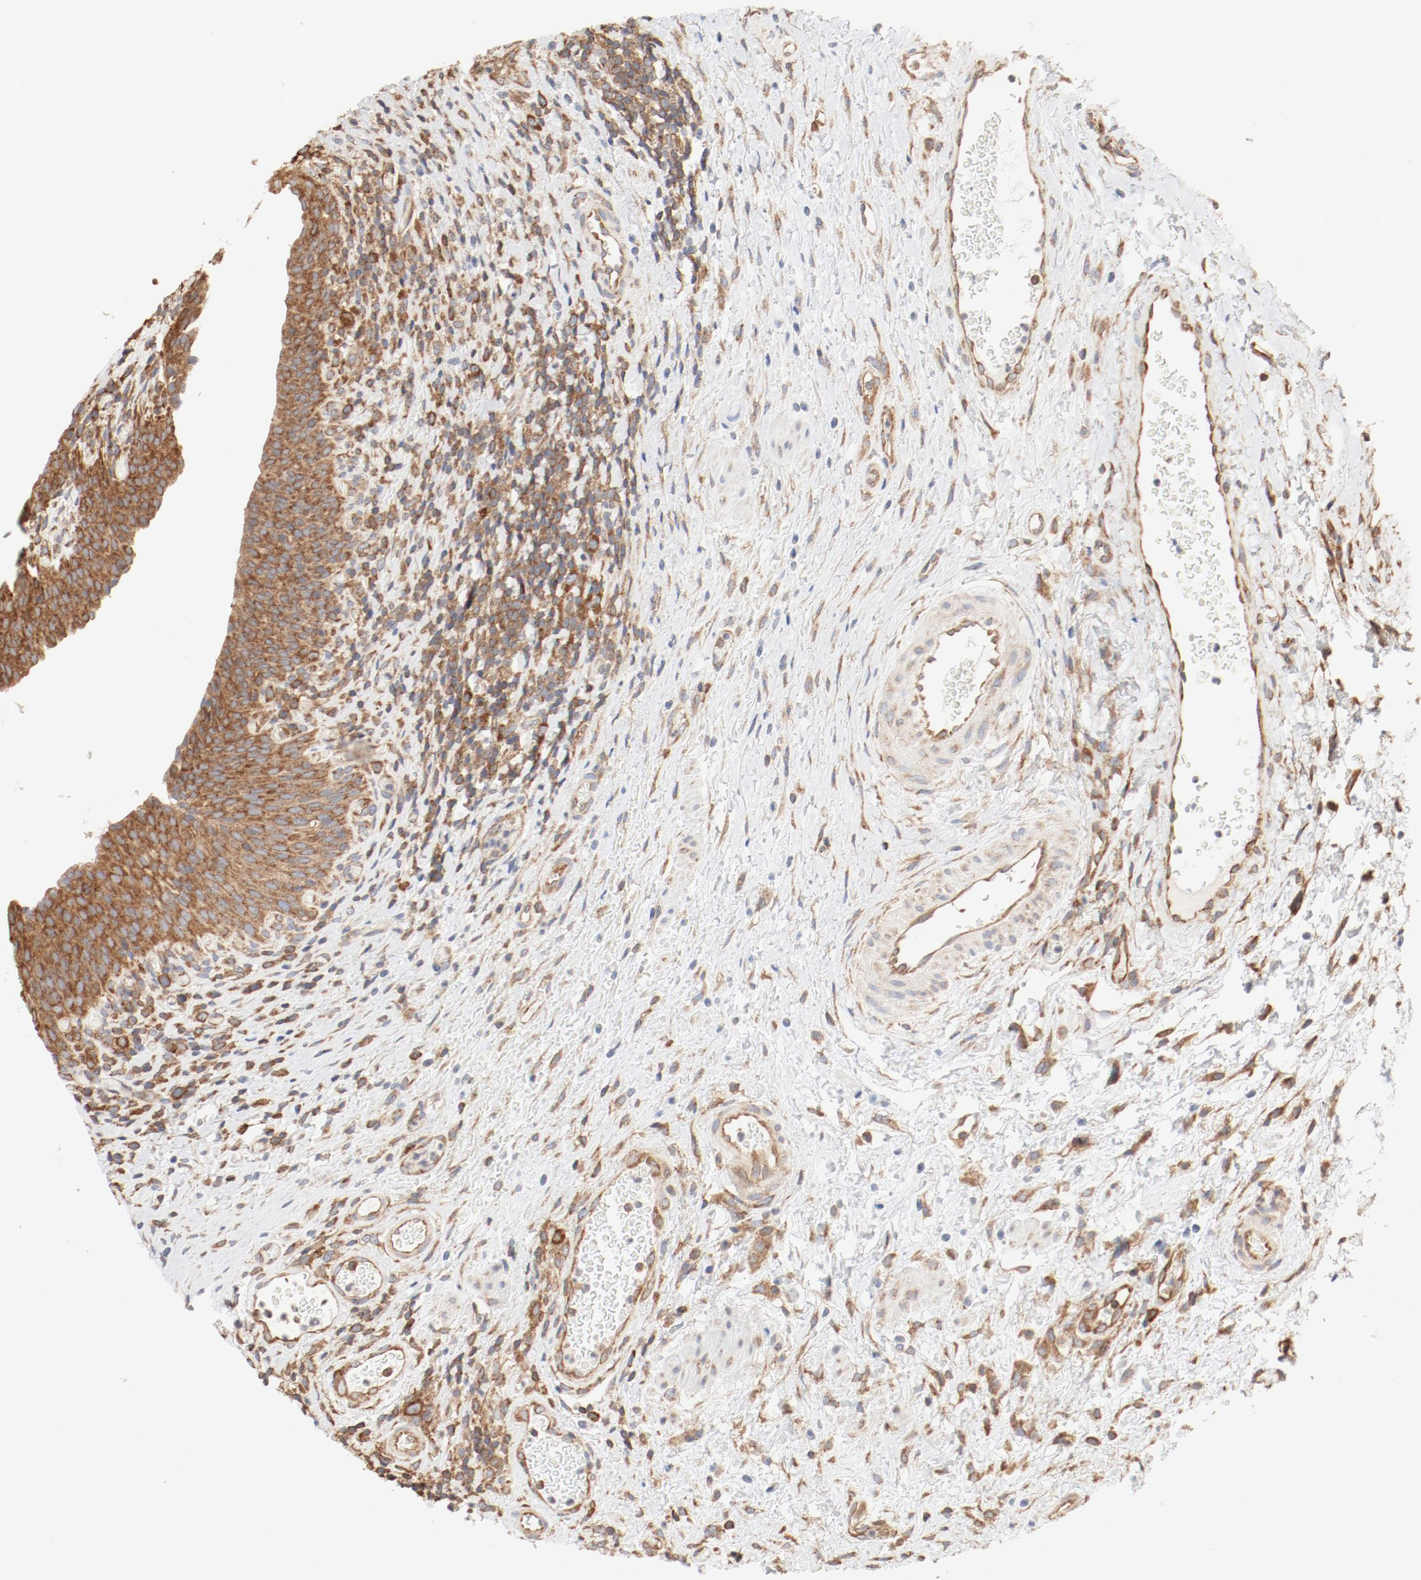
{"staining": {"intensity": "moderate", "quantity": ">75%", "location": "cytoplasmic/membranous"}, "tissue": "urinary bladder", "cell_type": "Urothelial cells", "image_type": "normal", "snomed": [{"axis": "morphology", "description": "Normal tissue, NOS"}, {"axis": "morphology", "description": "Urothelial carcinoma, High grade"}, {"axis": "topography", "description": "Urinary bladder"}], "caption": "Urinary bladder was stained to show a protein in brown. There is medium levels of moderate cytoplasmic/membranous expression in about >75% of urothelial cells.", "gene": "RPS6", "patient": {"sex": "male", "age": 51}}